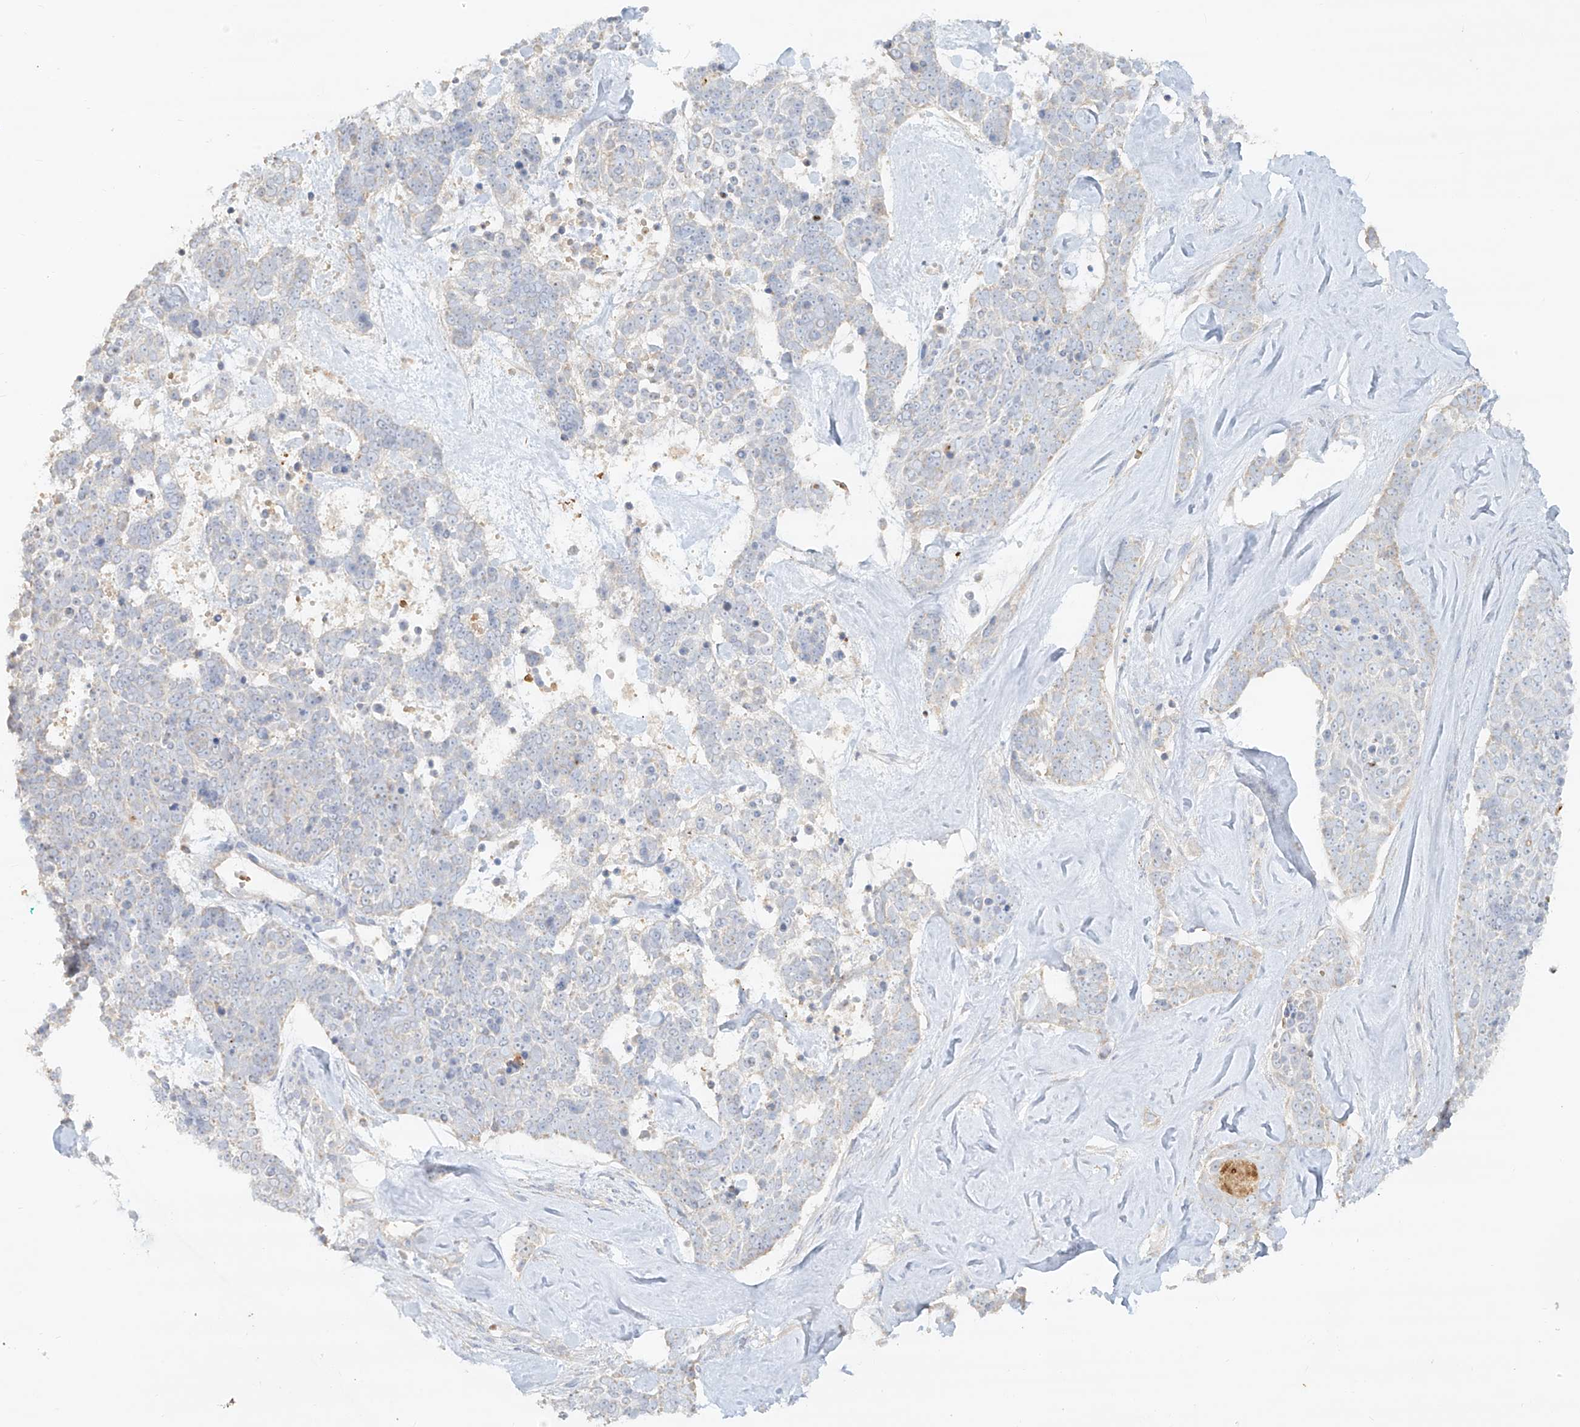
{"staining": {"intensity": "negative", "quantity": "none", "location": "none"}, "tissue": "skin cancer", "cell_type": "Tumor cells", "image_type": "cancer", "snomed": [{"axis": "morphology", "description": "Basal cell carcinoma"}, {"axis": "topography", "description": "Skin"}], "caption": "Immunohistochemical staining of human skin cancer demonstrates no significant staining in tumor cells.", "gene": "KPNA7", "patient": {"sex": "female", "age": 81}}